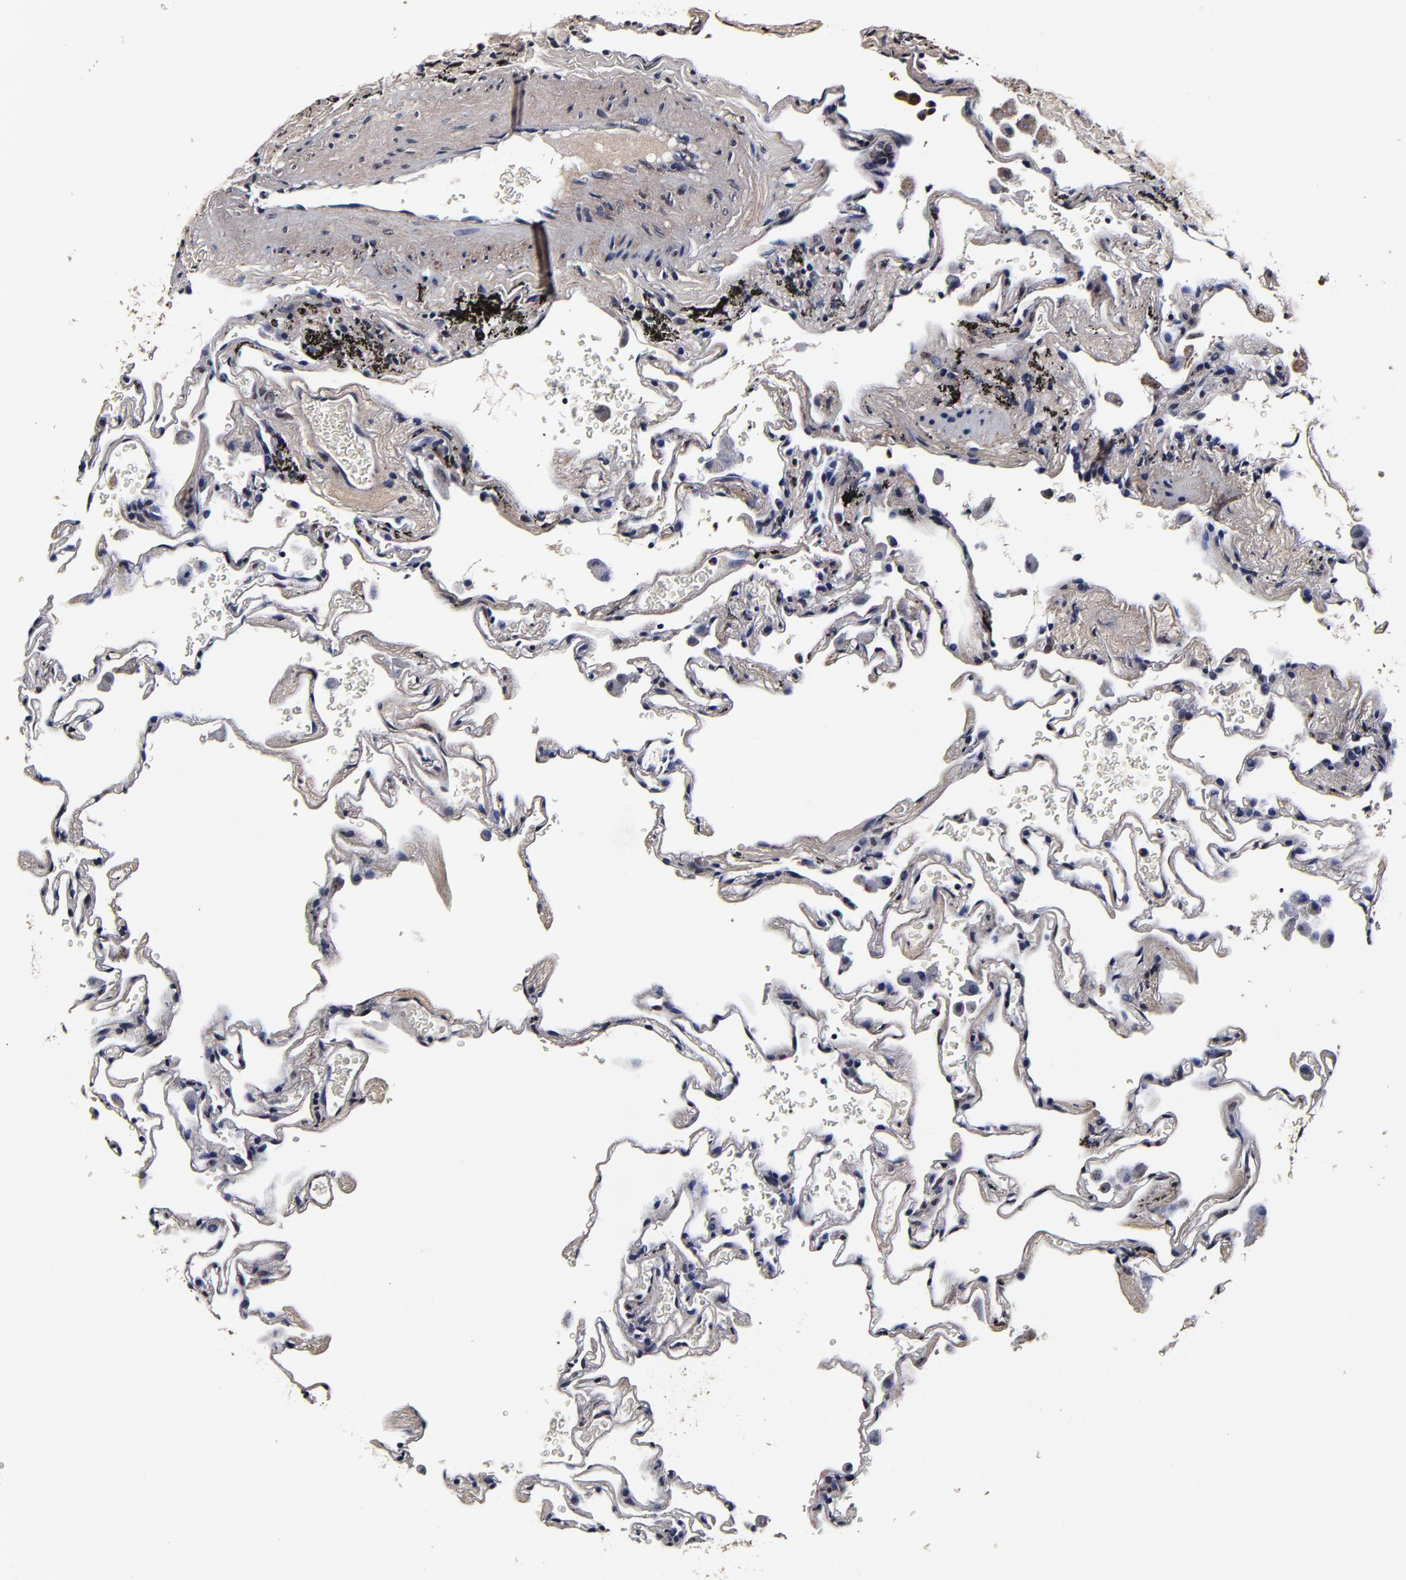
{"staining": {"intensity": "negative", "quantity": "none", "location": "none"}, "tissue": "lung", "cell_type": "Alveolar cells", "image_type": "normal", "snomed": [{"axis": "morphology", "description": "Normal tissue, NOS"}, {"axis": "morphology", "description": "Inflammation, NOS"}, {"axis": "topography", "description": "Lung"}], "caption": "This is a photomicrograph of immunohistochemistry staining of benign lung, which shows no positivity in alveolar cells. Nuclei are stained in blue.", "gene": "MMP15", "patient": {"sex": "male", "age": 69}}